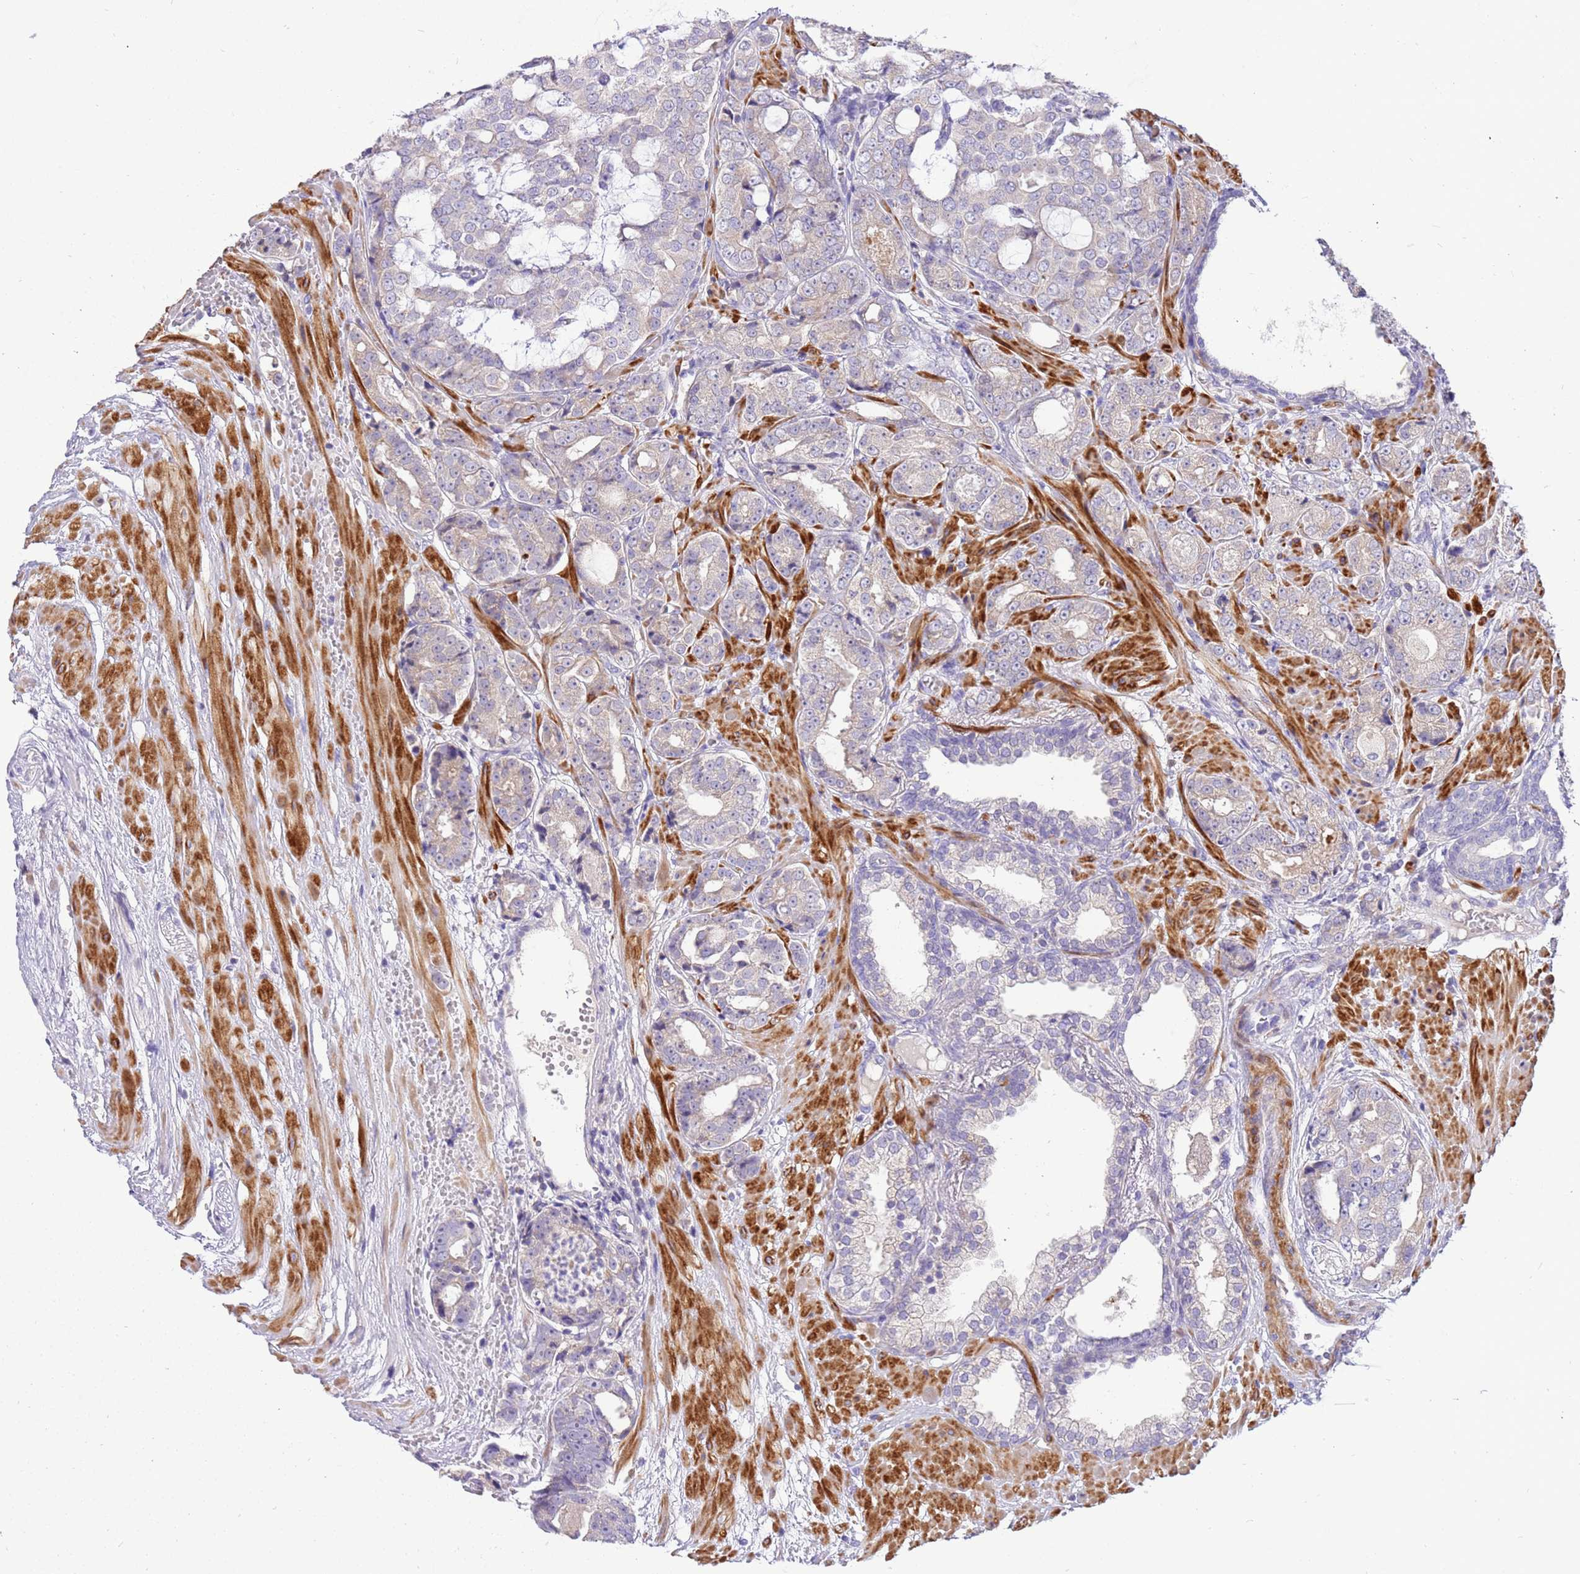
{"staining": {"intensity": "negative", "quantity": "none", "location": "none"}, "tissue": "prostate cancer", "cell_type": "Tumor cells", "image_type": "cancer", "snomed": [{"axis": "morphology", "description": "Adenocarcinoma, High grade"}, {"axis": "topography", "description": "Prostate"}], "caption": "This is an immunohistochemistry micrograph of prostate cancer (high-grade adenocarcinoma). There is no staining in tumor cells.", "gene": "GLCE", "patient": {"sex": "male", "age": 71}}